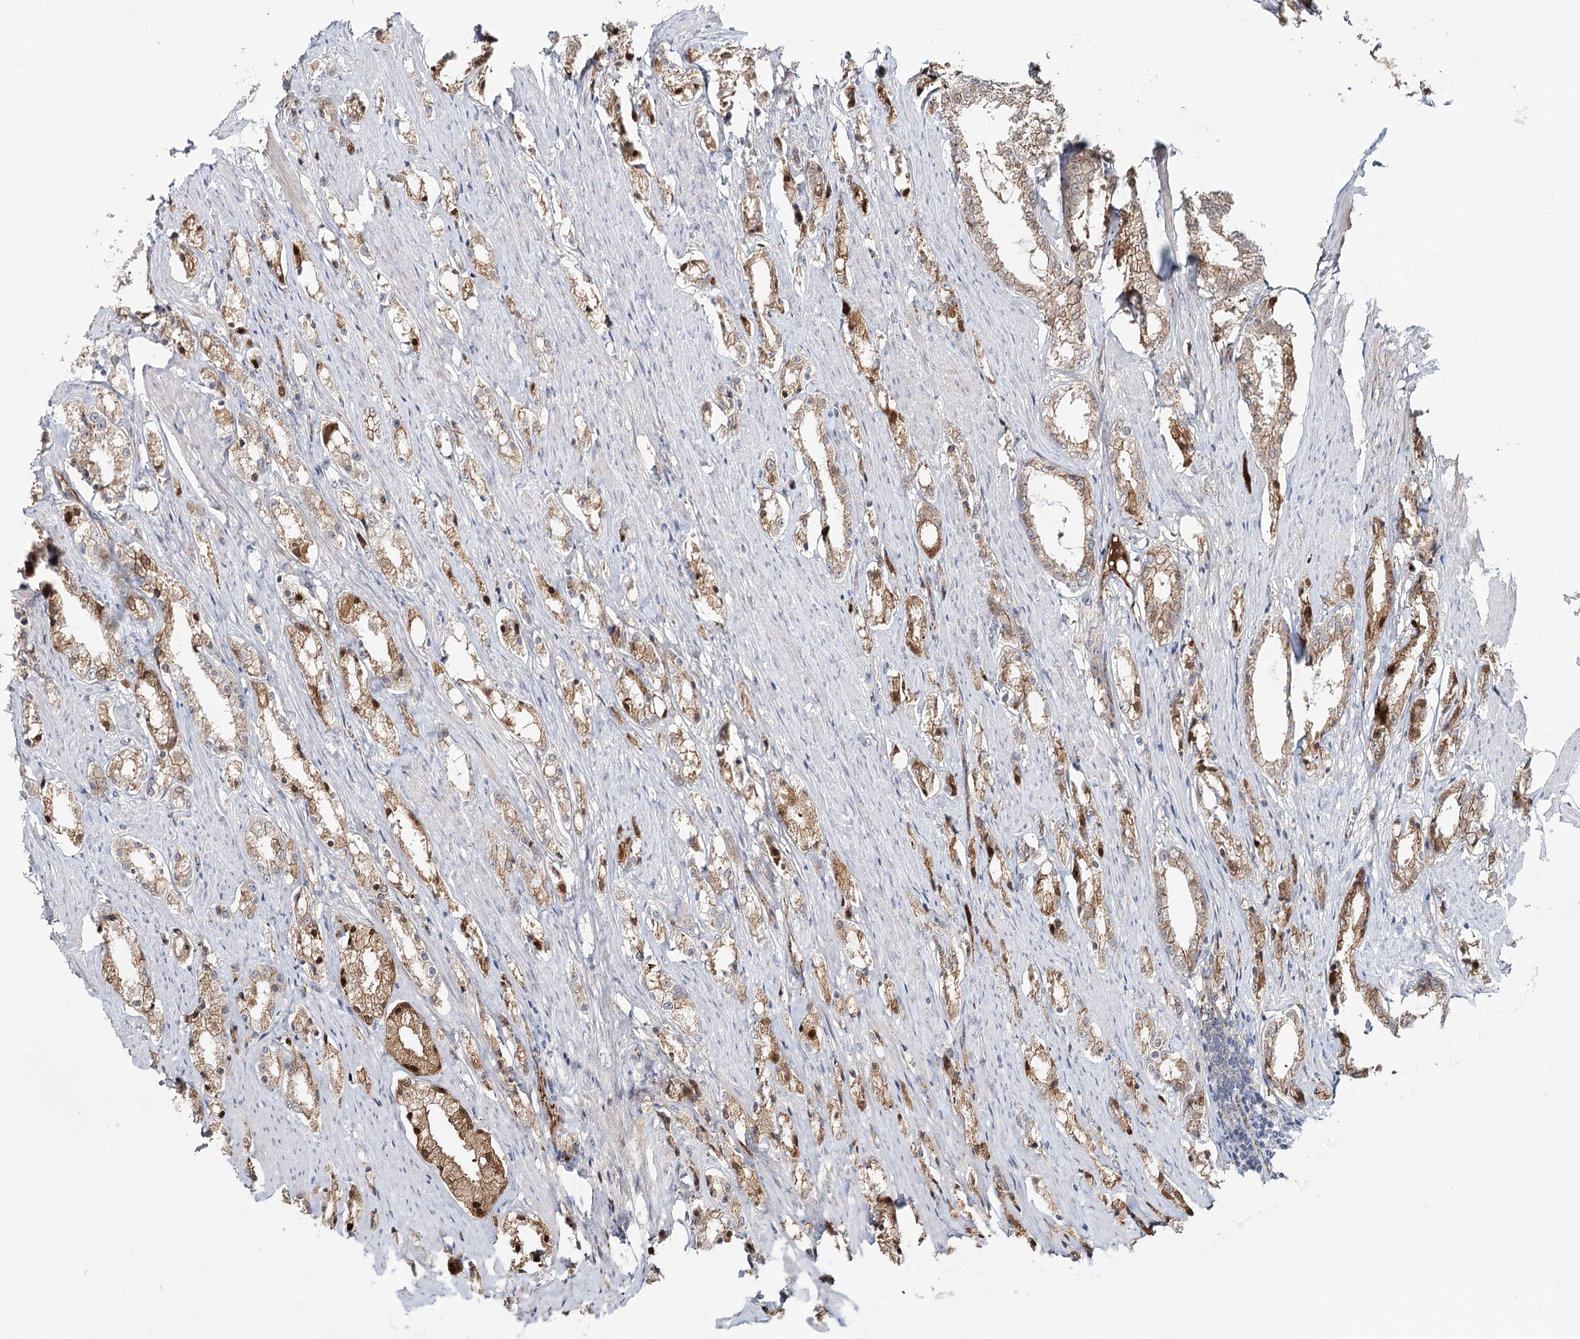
{"staining": {"intensity": "moderate", "quantity": ">75%", "location": "cytoplasmic/membranous,nuclear"}, "tissue": "prostate cancer", "cell_type": "Tumor cells", "image_type": "cancer", "snomed": [{"axis": "morphology", "description": "Adenocarcinoma, High grade"}, {"axis": "topography", "description": "Prostate"}], "caption": "An image showing moderate cytoplasmic/membranous and nuclear positivity in approximately >75% of tumor cells in adenocarcinoma (high-grade) (prostate), as visualized by brown immunohistochemical staining.", "gene": "PKP4", "patient": {"sex": "male", "age": 66}}